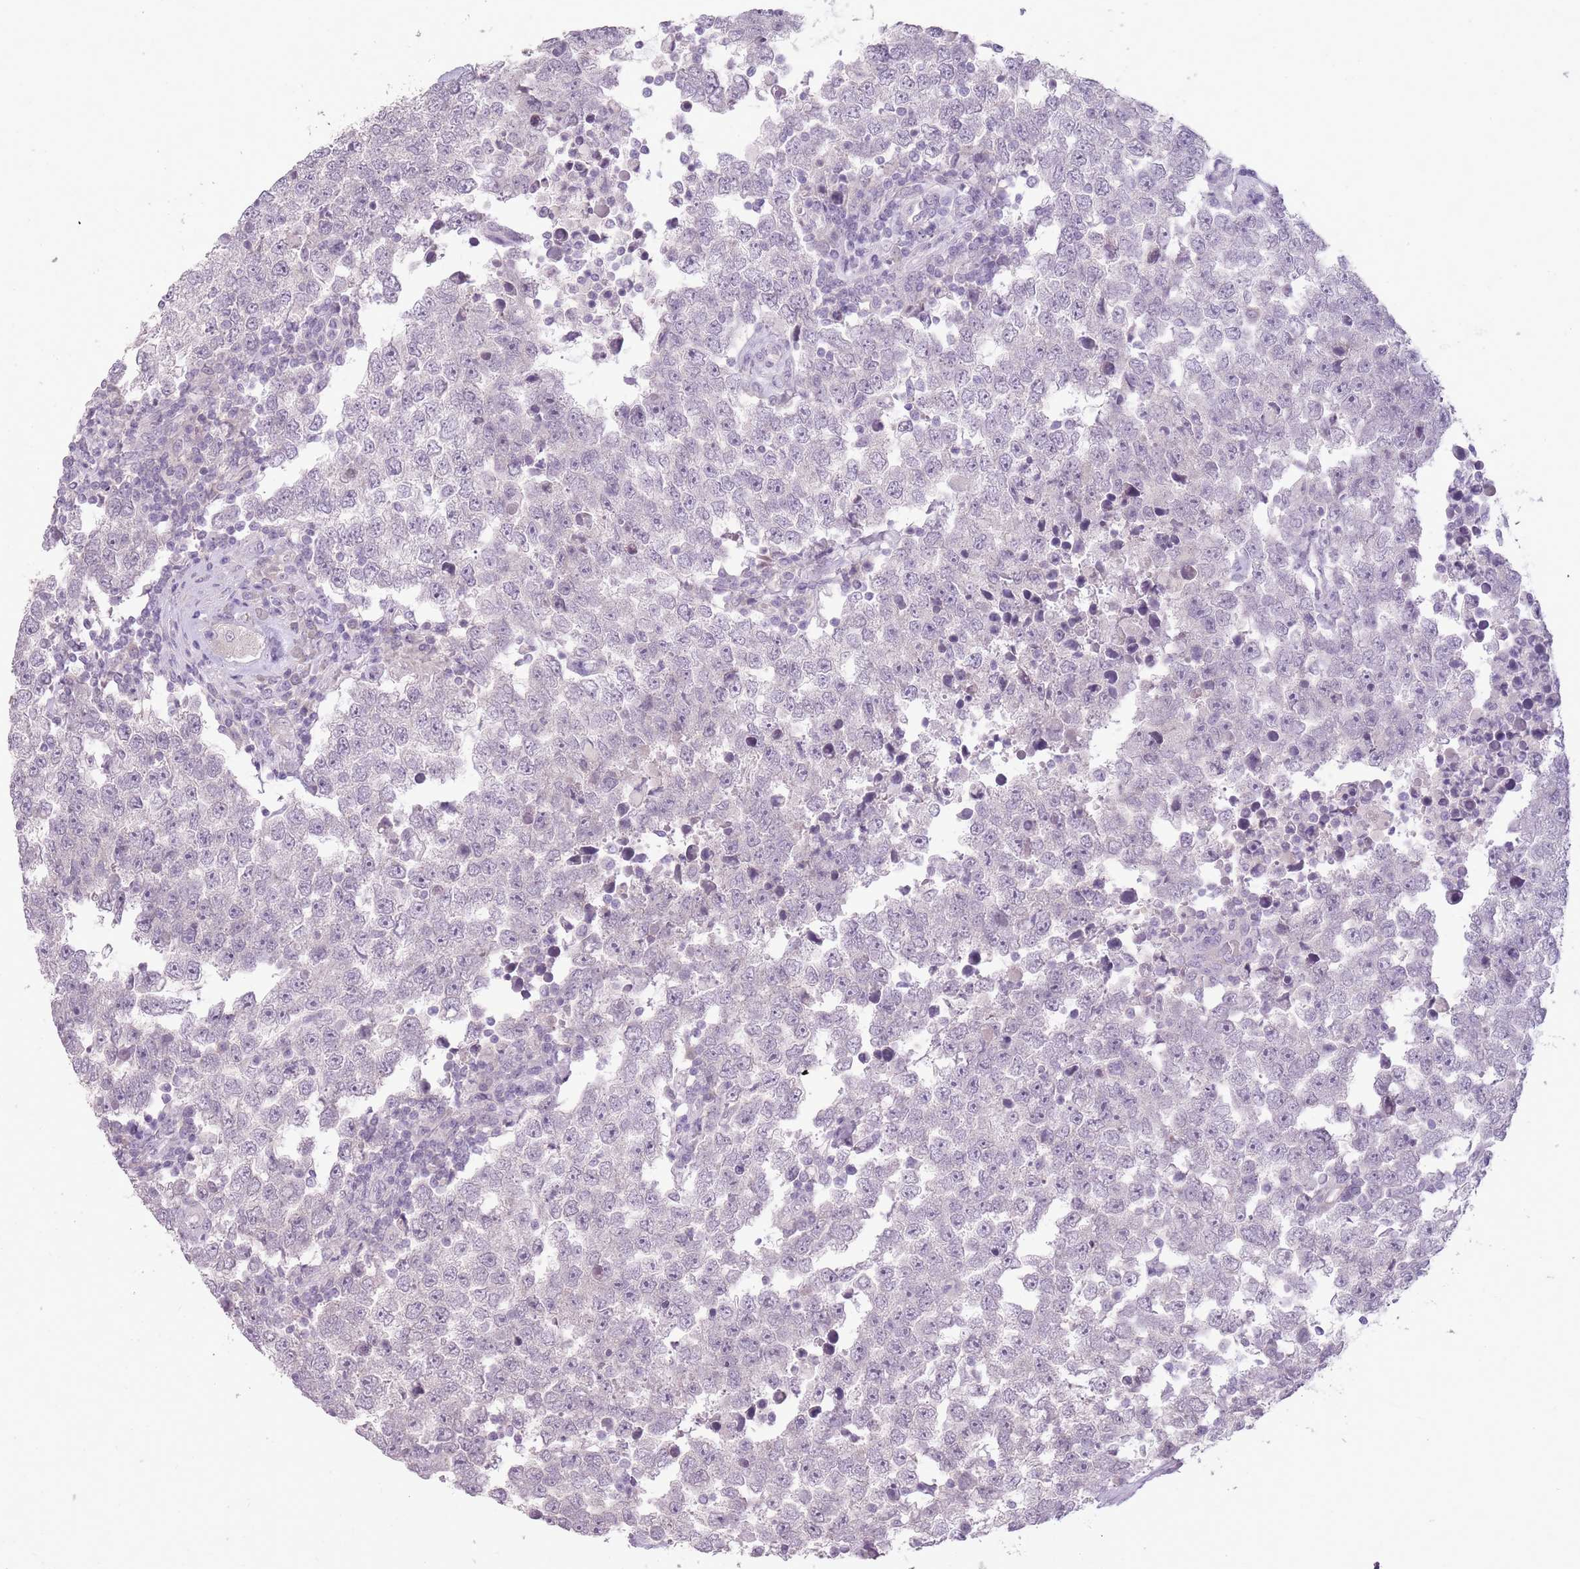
{"staining": {"intensity": "negative", "quantity": "none", "location": "none"}, "tissue": "testis cancer", "cell_type": "Tumor cells", "image_type": "cancer", "snomed": [{"axis": "morphology", "description": "Seminoma, NOS"}, {"axis": "morphology", "description": "Carcinoma, Embryonal, NOS"}, {"axis": "topography", "description": "Testis"}], "caption": "Immunohistochemistry (IHC) of testis cancer (seminoma) exhibits no positivity in tumor cells.", "gene": "ZBTB24", "patient": {"sex": "male", "age": 28}}